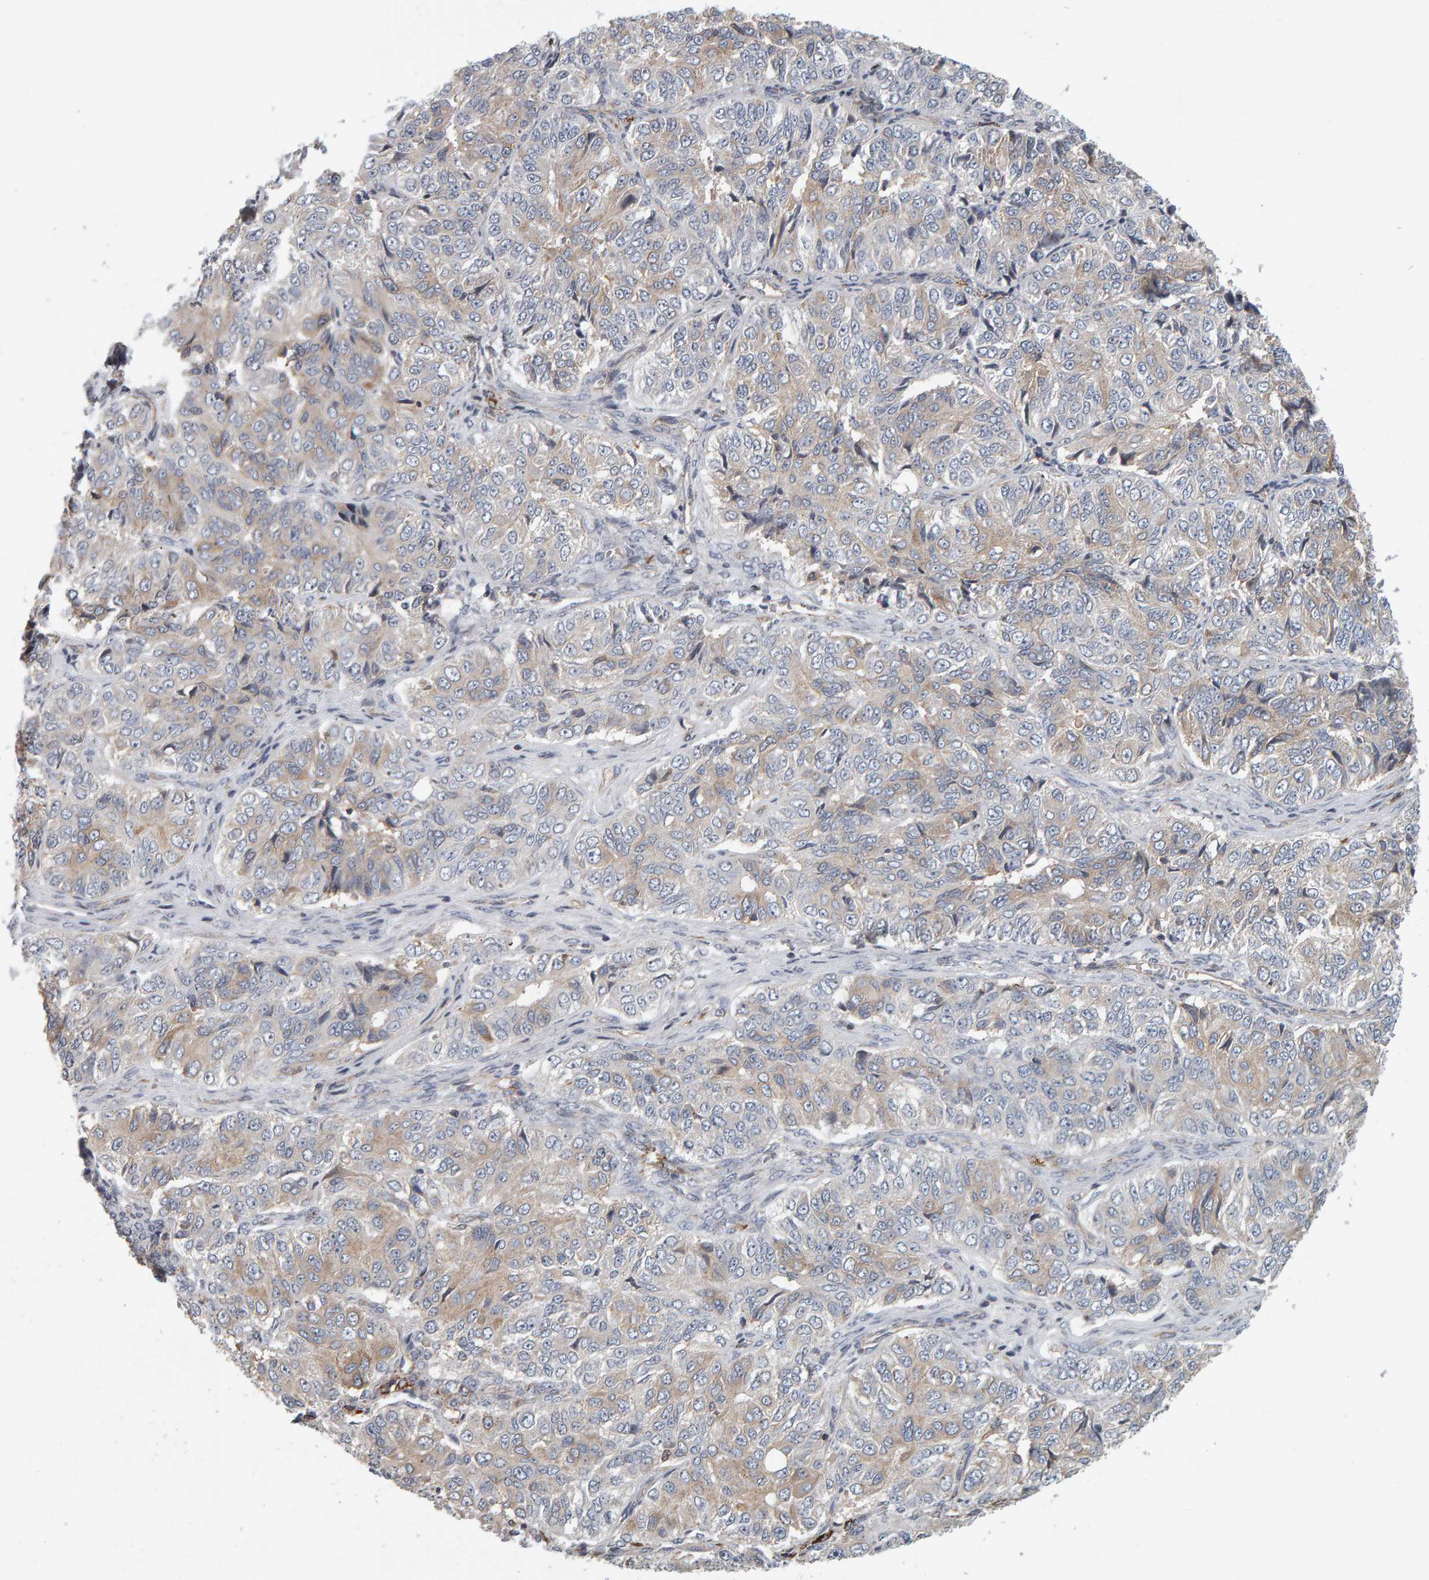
{"staining": {"intensity": "weak", "quantity": "25%-75%", "location": "cytoplasmic/membranous"}, "tissue": "ovarian cancer", "cell_type": "Tumor cells", "image_type": "cancer", "snomed": [{"axis": "morphology", "description": "Carcinoma, endometroid"}, {"axis": "topography", "description": "Ovary"}], "caption": "IHC of human endometroid carcinoma (ovarian) shows low levels of weak cytoplasmic/membranous expression in about 25%-75% of tumor cells.", "gene": "C9orf72", "patient": {"sex": "female", "age": 51}}